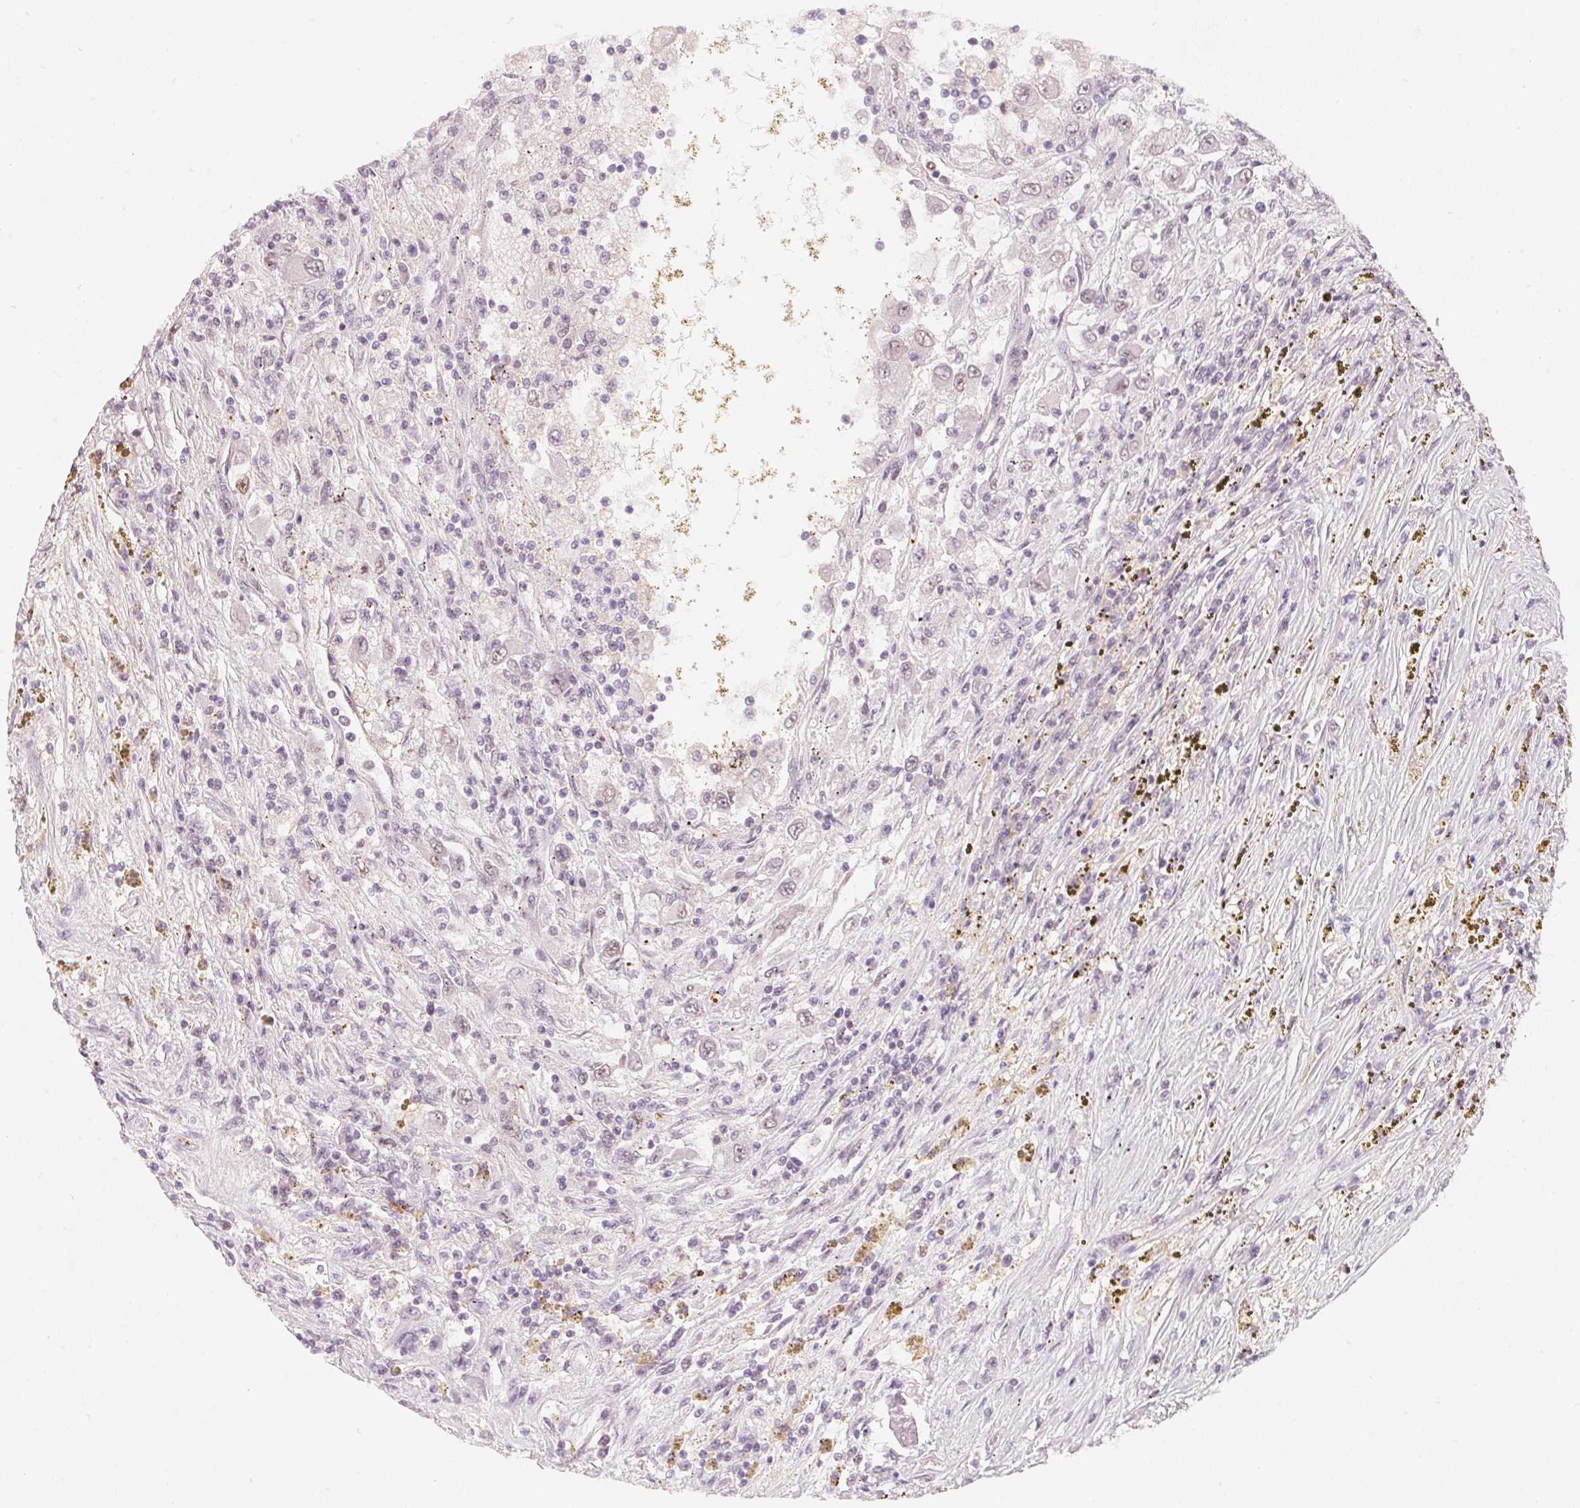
{"staining": {"intensity": "negative", "quantity": "none", "location": "none"}, "tissue": "renal cancer", "cell_type": "Tumor cells", "image_type": "cancer", "snomed": [{"axis": "morphology", "description": "Adenocarcinoma, NOS"}, {"axis": "topography", "description": "Kidney"}], "caption": "Tumor cells are negative for brown protein staining in adenocarcinoma (renal). (DAB (3,3'-diaminobenzidine) IHC visualized using brightfield microscopy, high magnification).", "gene": "ARHGAP22", "patient": {"sex": "female", "age": 67}}